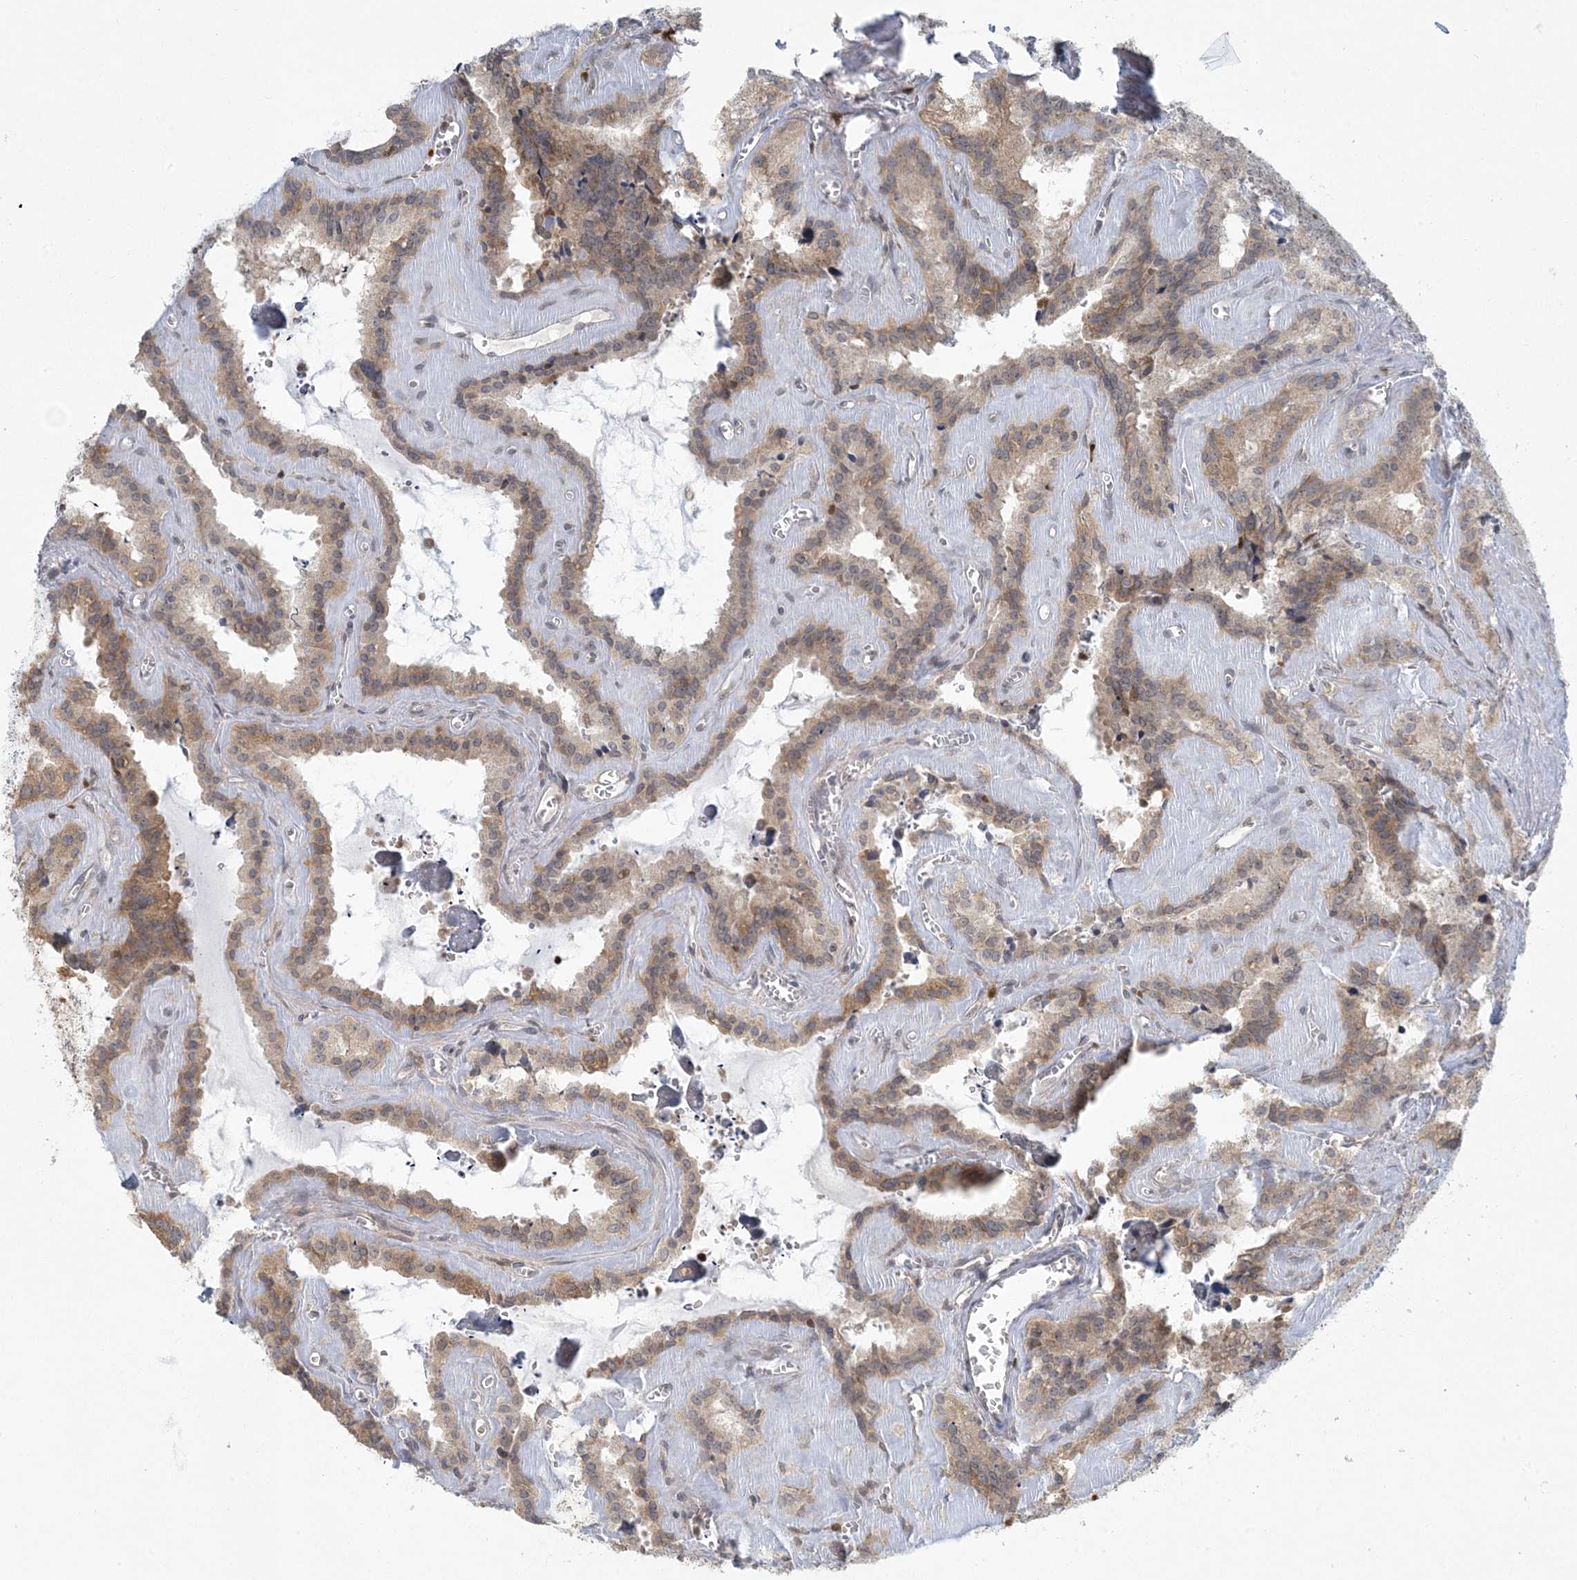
{"staining": {"intensity": "moderate", "quantity": ">75%", "location": "cytoplasmic/membranous"}, "tissue": "seminal vesicle", "cell_type": "Glandular cells", "image_type": "normal", "snomed": [{"axis": "morphology", "description": "Normal tissue, NOS"}, {"axis": "topography", "description": "Prostate"}, {"axis": "topography", "description": "Seminal veicle"}], "caption": "This photomicrograph demonstrates immunohistochemistry (IHC) staining of unremarkable seminal vesicle, with medium moderate cytoplasmic/membranous expression in approximately >75% of glandular cells.", "gene": "CTDNEP1", "patient": {"sex": "male", "age": 59}}